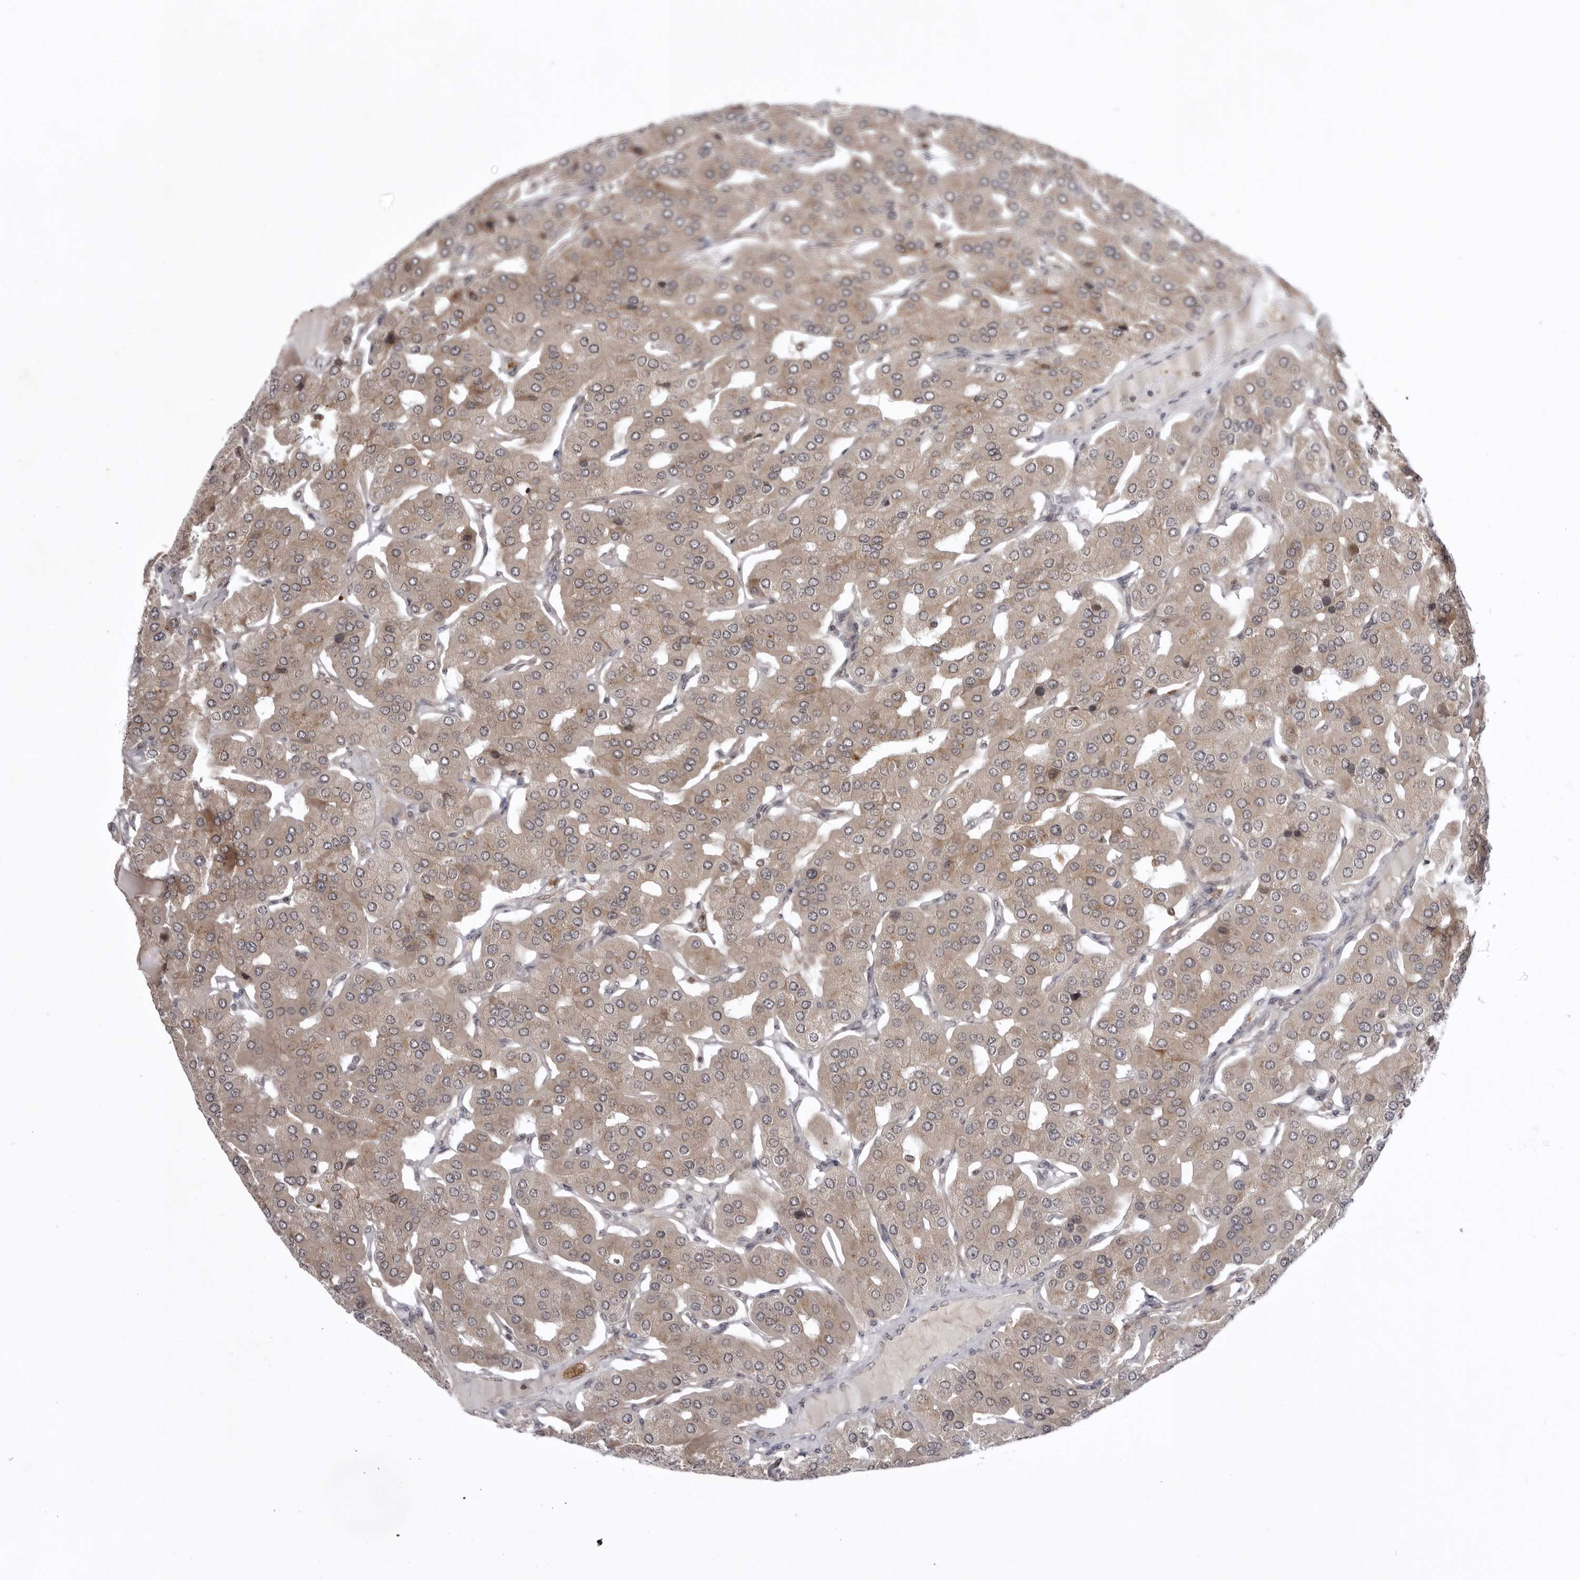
{"staining": {"intensity": "moderate", "quantity": ">75%", "location": "cytoplasmic/membranous"}, "tissue": "parathyroid gland", "cell_type": "Glandular cells", "image_type": "normal", "snomed": [{"axis": "morphology", "description": "Normal tissue, NOS"}, {"axis": "morphology", "description": "Adenoma, NOS"}, {"axis": "topography", "description": "Parathyroid gland"}], "caption": "An image of parathyroid gland stained for a protein displays moderate cytoplasmic/membranous brown staining in glandular cells.", "gene": "USP43", "patient": {"sex": "female", "age": 86}}